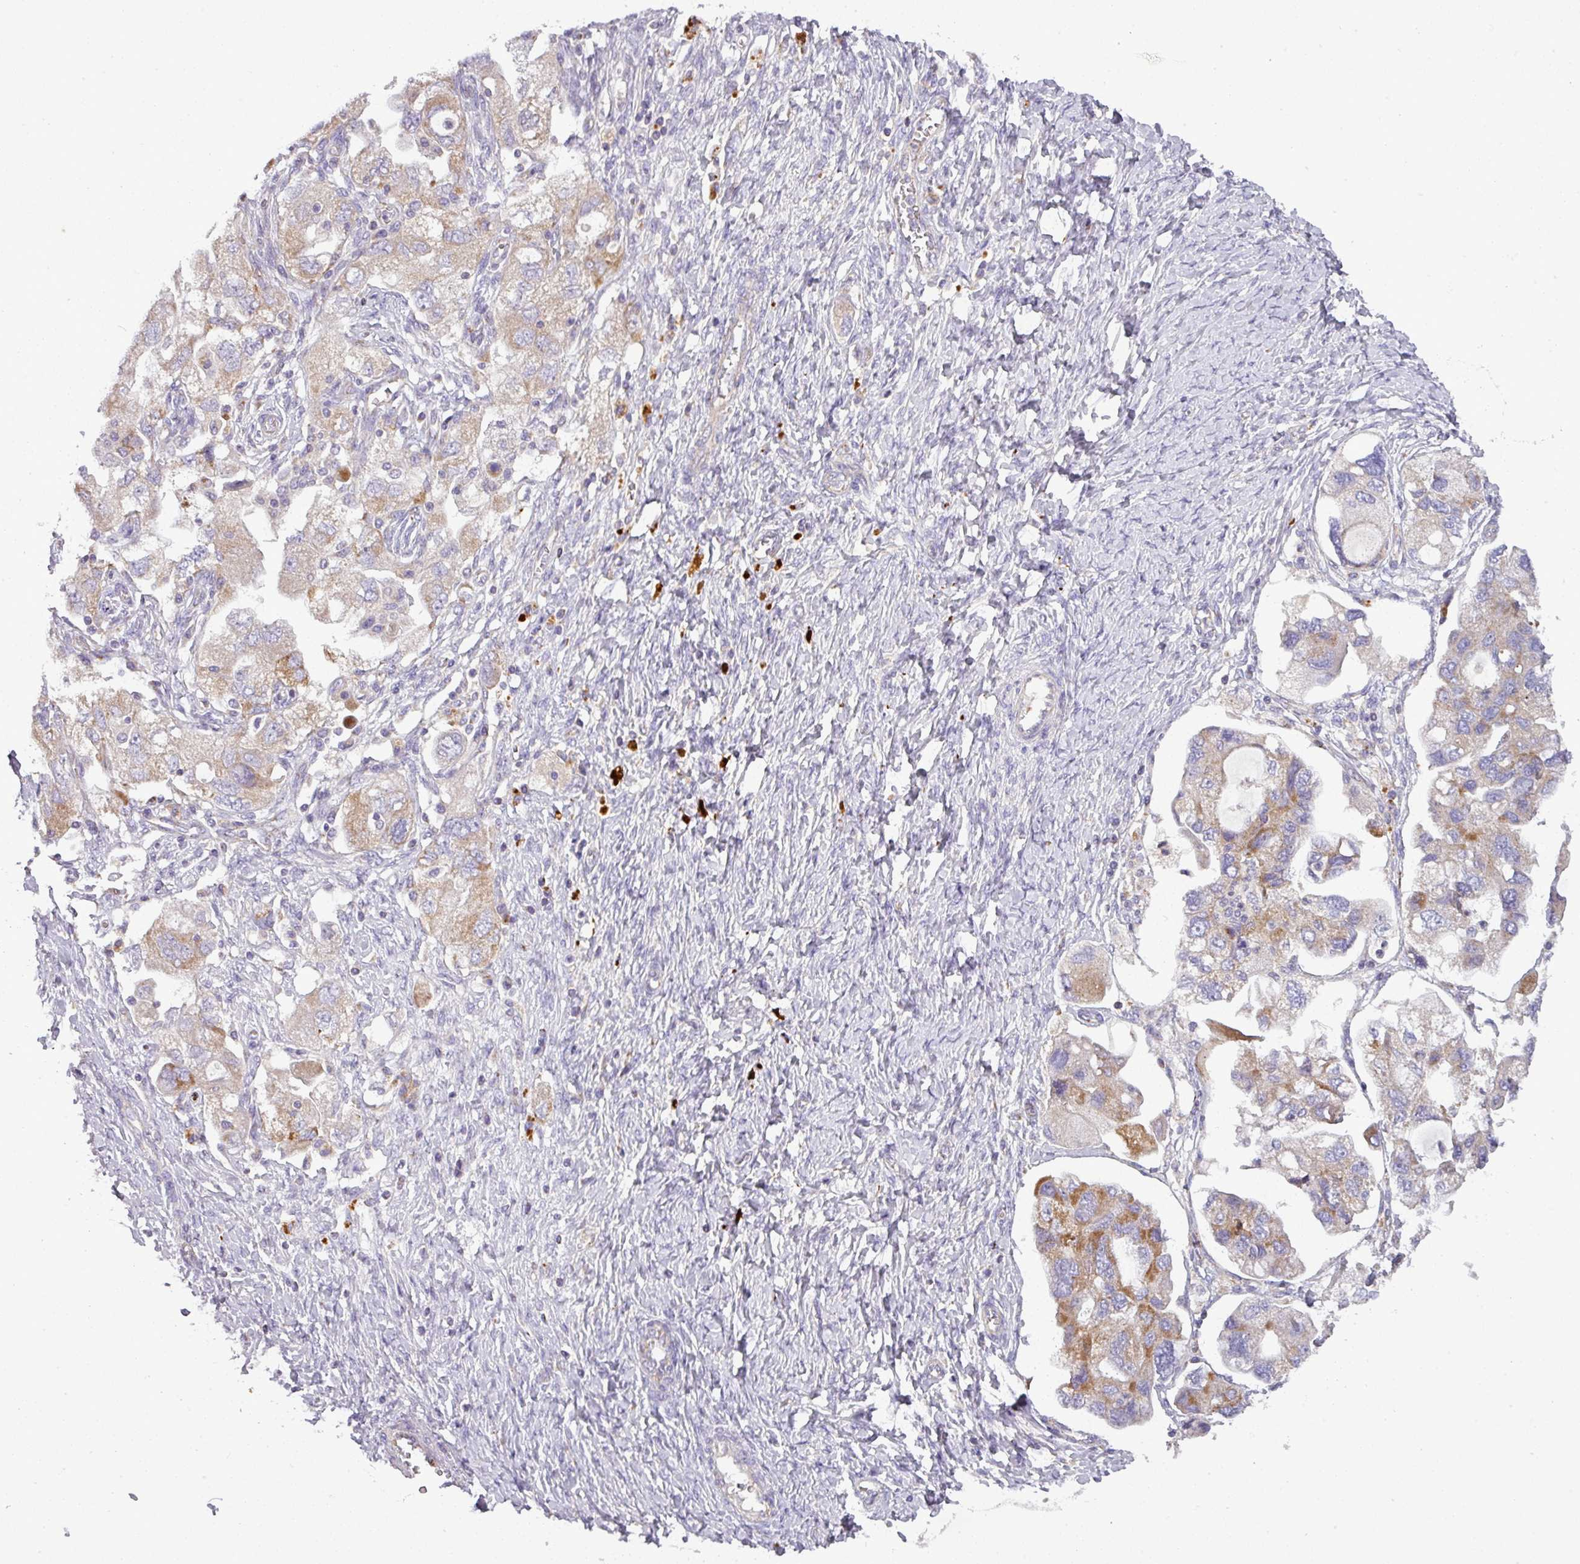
{"staining": {"intensity": "moderate", "quantity": "25%-75%", "location": "cytoplasmic/membranous"}, "tissue": "ovarian cancer", "cell_type": "Tumor cells", "image_type": "cancer", "snomed": [{"axis": "morphology", "description": "Carcinoma, NOS"}, {"axis": "morphology", "description": "Cystadenocarcinoma, serous, NOS"}, {"axis": "topography", "description": "Ovary"}], "caption": "The histopathology image demonstrates a brown stain indicating the presence of a protein in the cytoplasmic/membranous of tumor cells in serous cystadenocarcinoma (ovarian). Nuclei are stained in blue.", "gene": "PNMA6A", "patient": {"sex": "female", "age": 69}}